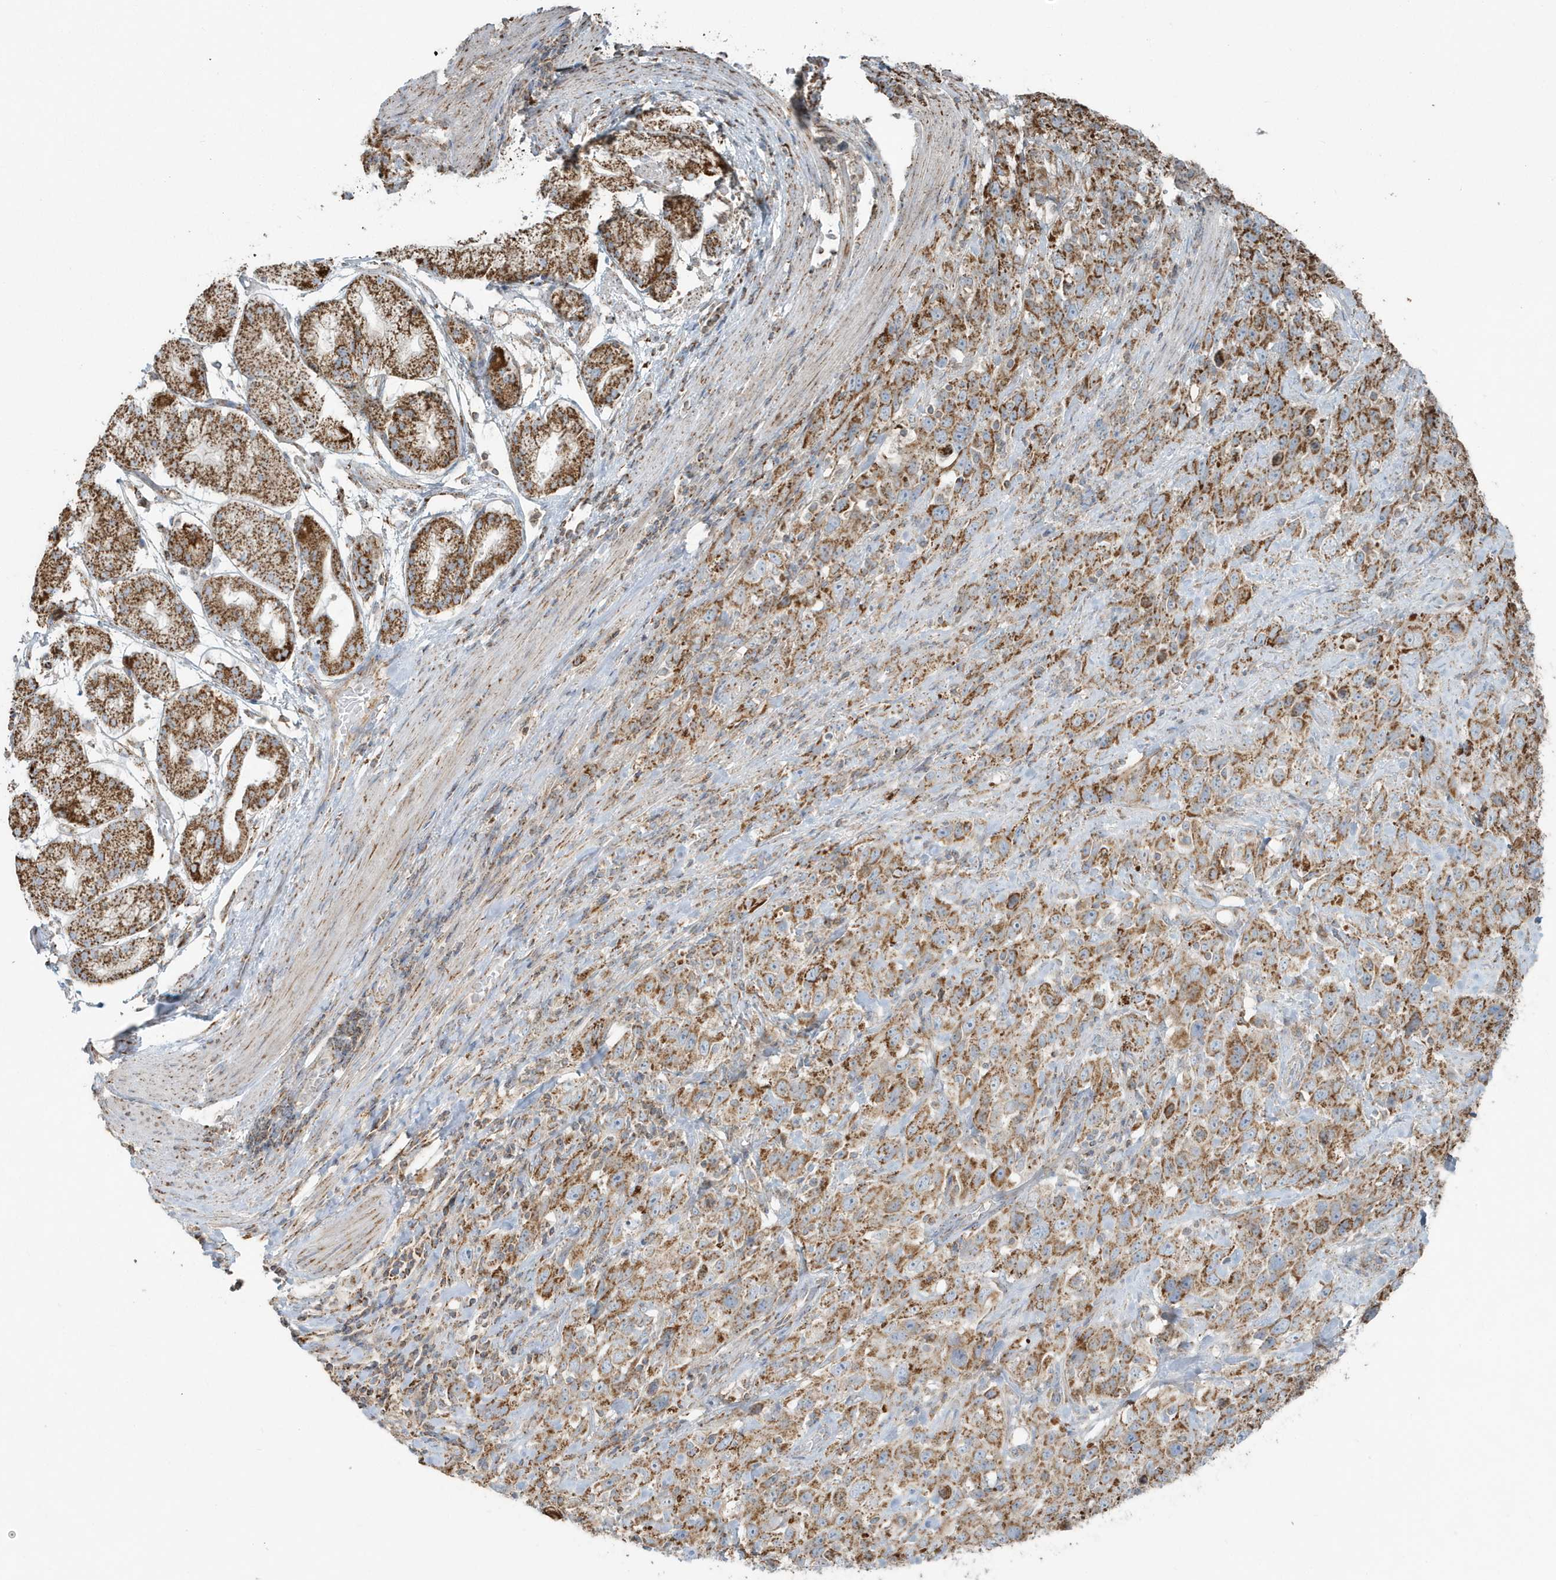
{"staining": {"intensity": "moderate", "quantity": ">75%", "location": "cytoplasmic/membranous"}, "tissue": "stomach cancer", "cell_type": "Tumor cells", "image_type": "cancer", "snomed": [{"axis": "morphology", "description": "Normal tissue, NOS"}, {"axis": "morphology", "description": "Adenocarcinoma, NOS"}, {"axis": "topography", "description": "Lymph node"}, {"axis": "topography", "description": "Stomach"}], "caption": "Moderate cytoplasmic/membranous staining is present in approximately >75% of tumor cells in adenocarcinoma (stomach).", "gene": "RAB11FIP3", "patient": {"sex": "male", "age": 48}}